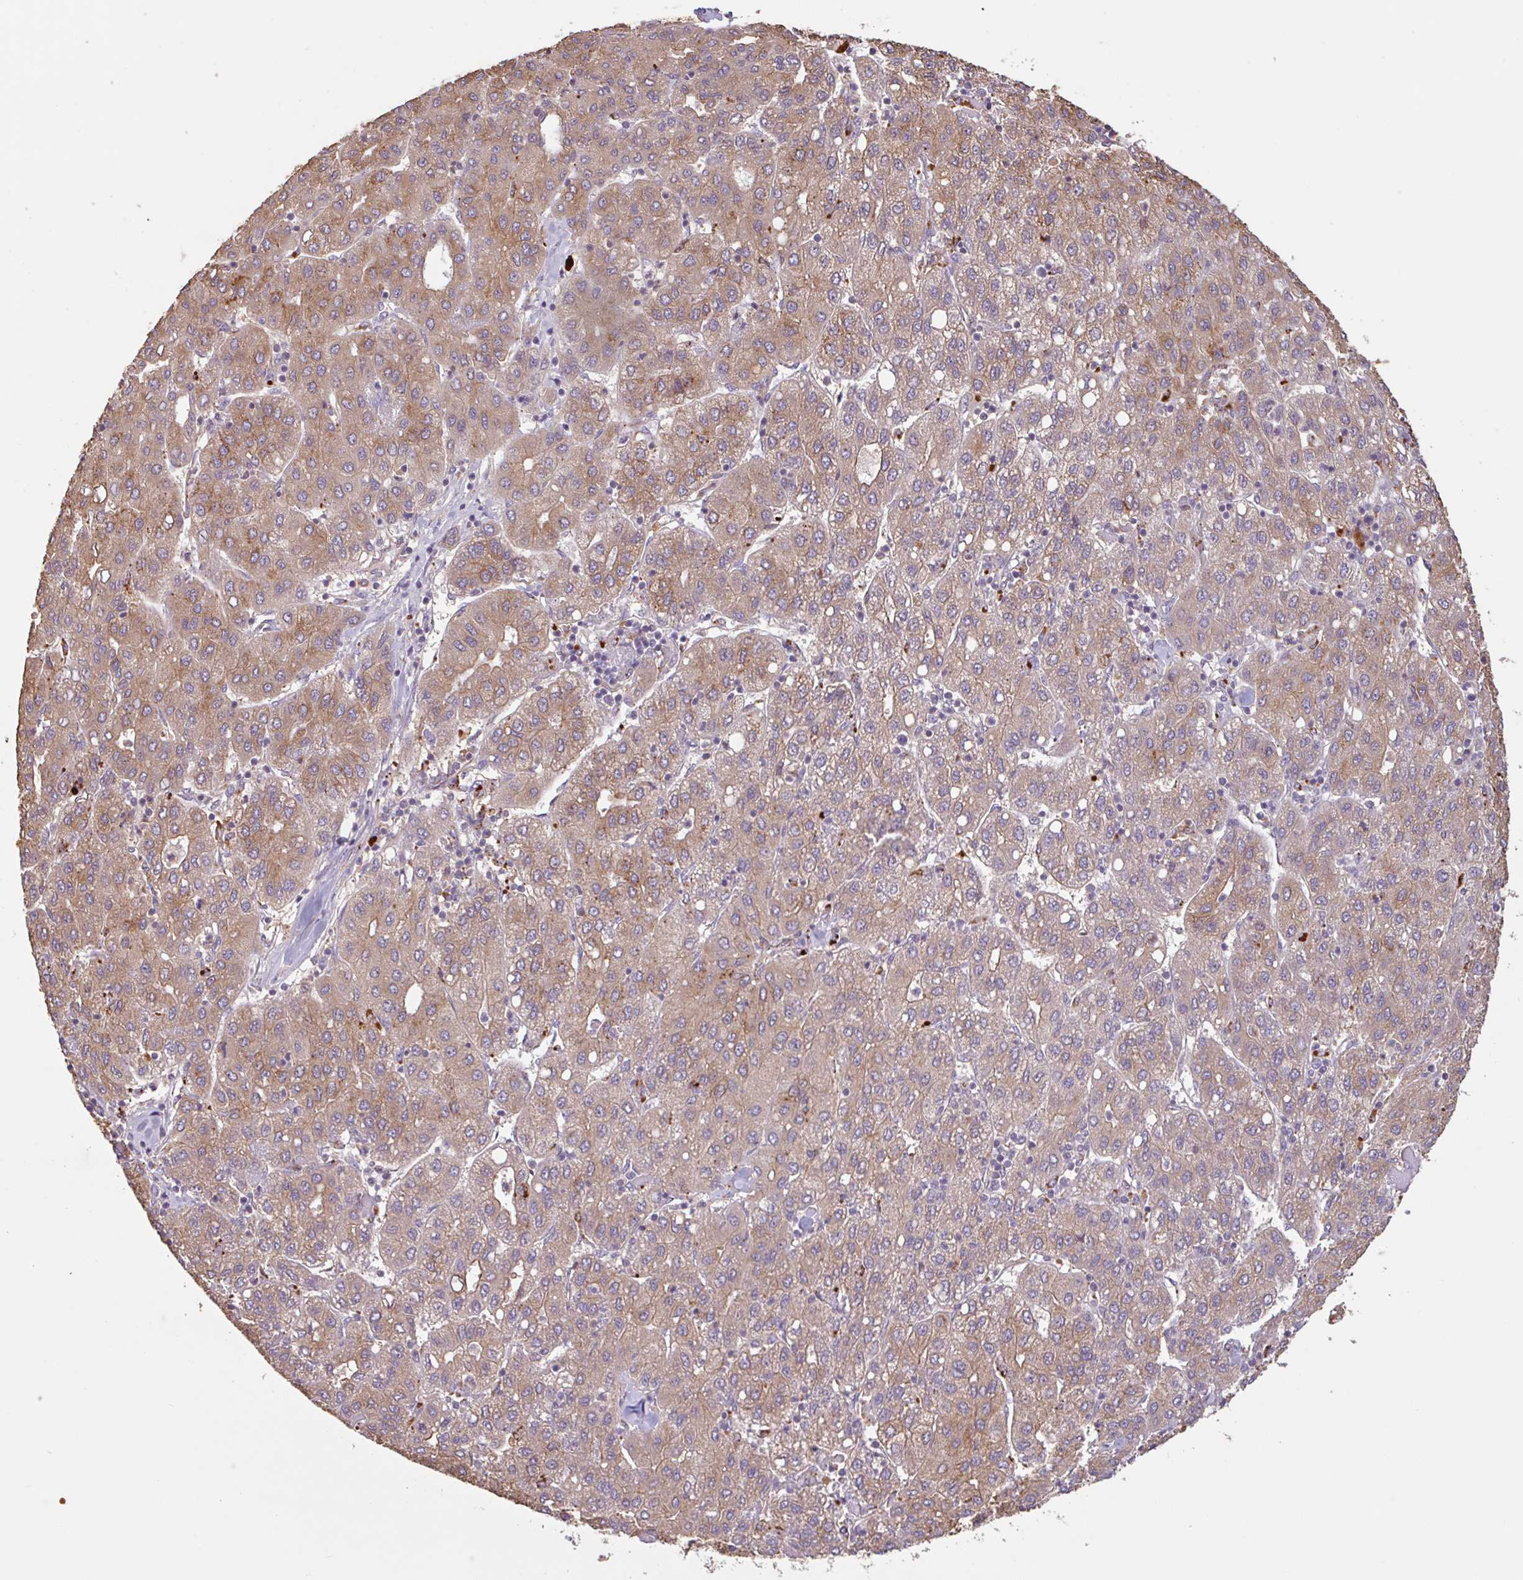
{"staining": {"intensity": "moderate", "quantity": ">75%", "location": "cytoplasmic/membranous"}, "tissue": "liver cancer", "cell_type": "Tumor cells", "image_type": "cancer", "snomed": [{"axis": "morphology", "description": "Carcinoma, Hepatocellular, NOS"}, {"axis": "topography", "description": "Liver"}], "caption": "Liver cancer (hepatocellular carcinoma) tissue exhibits moderate cytoplasmic/membranous staining in about >75% of tumor cells", "gene": "ZNF790", "patient": {"sex": "male", "age": 65}}